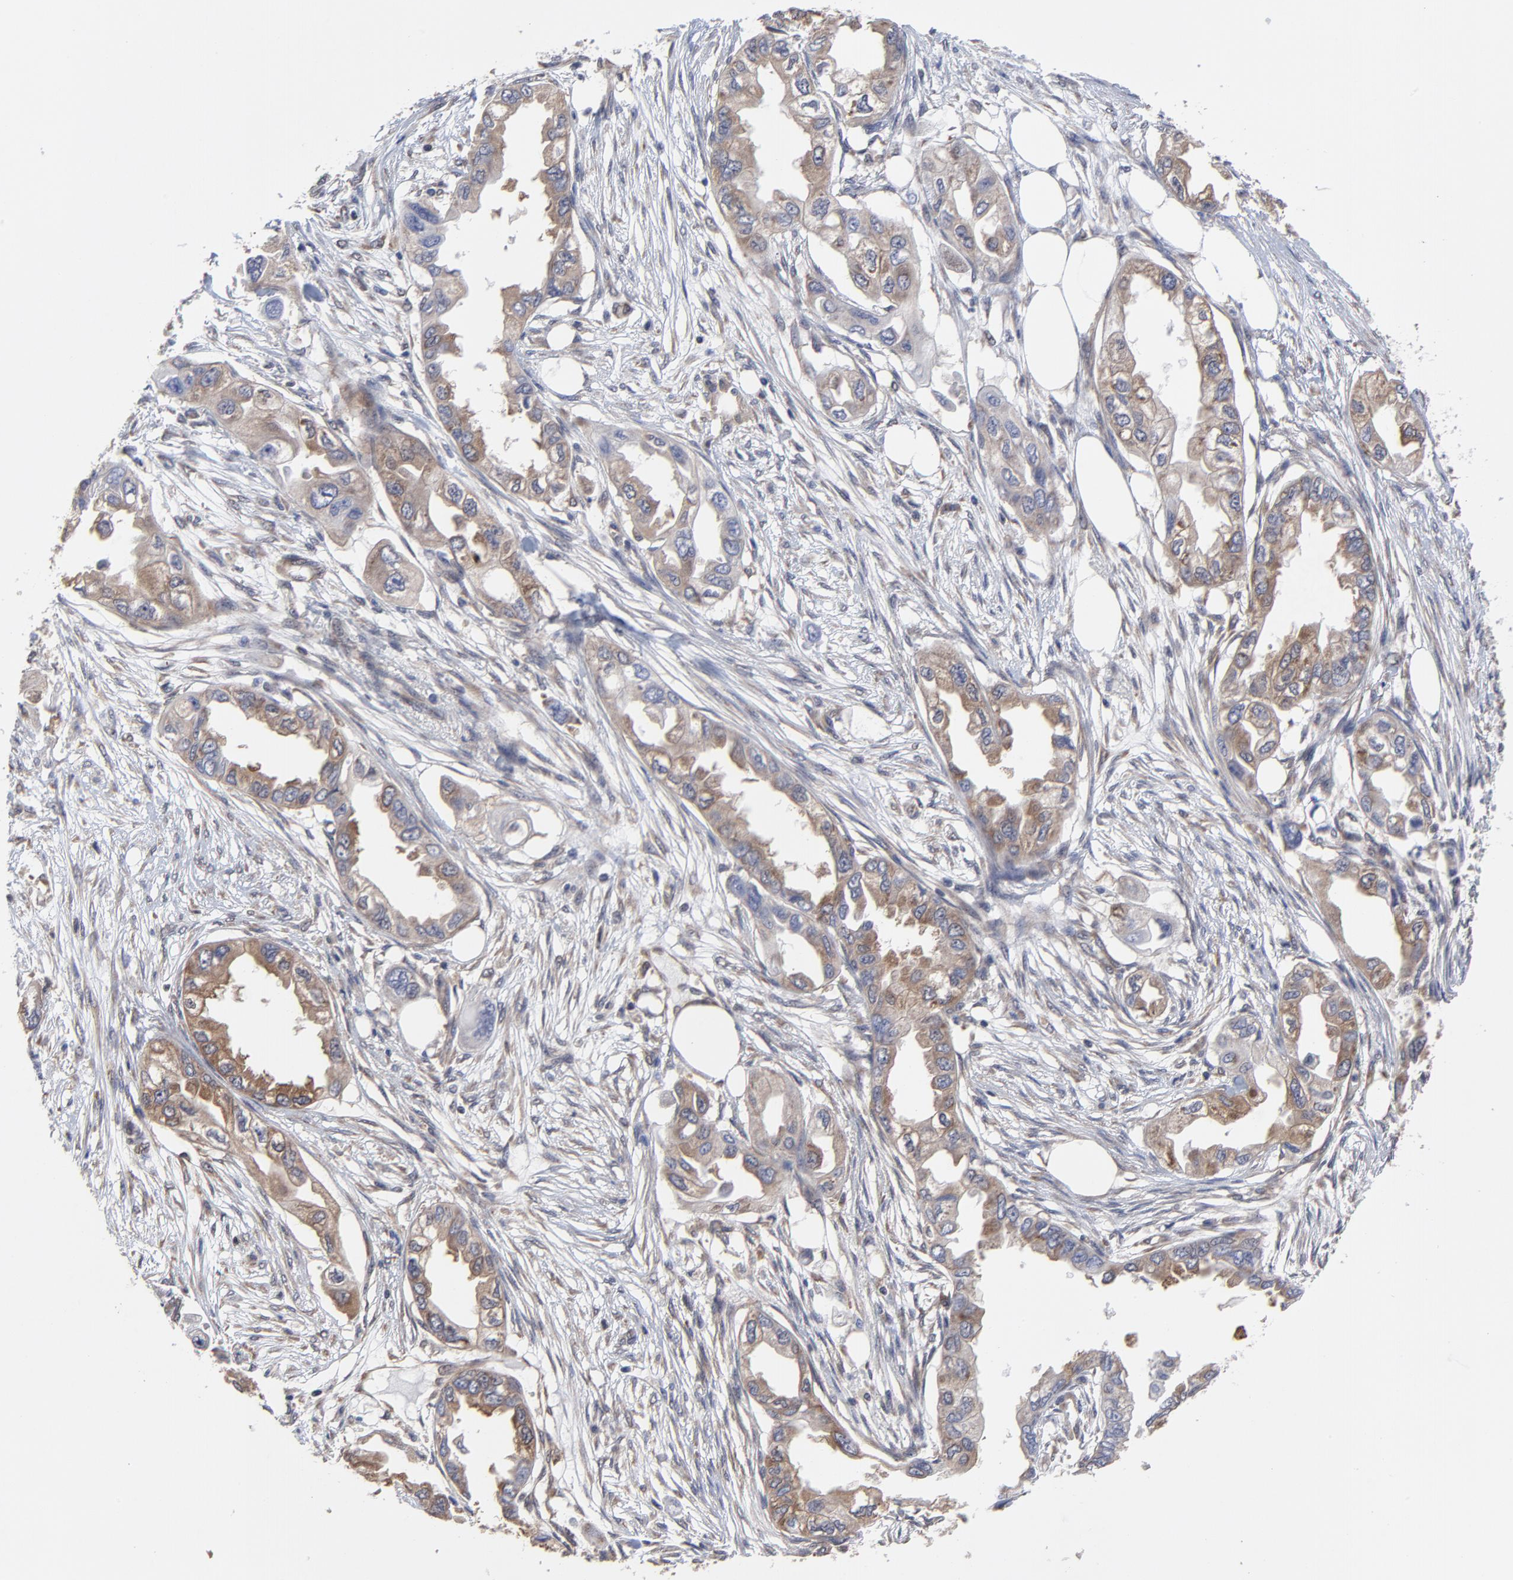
{"staining": {"intensity": "weak", "quantity": ">75%", "location": "cytoplasmic/membranous"}, "tissue": "endometrial cancer", "cell_type": "Tumor cells", "image_type": "cancer", "snomed": [{"axis": "morphology", "description": "Adenocarcinoma, NOS"}, {"axis": "topography", "description": "Endometrium"}], "caption": "Immunohistochemistry of endometrial adenocarcinoma demonstrates low levels of weak cytoplasmic/membranous expression in approximately >75% of tumor cells.", "gene": "CCT2", "patient": {"sex": "female", "age": 67}}